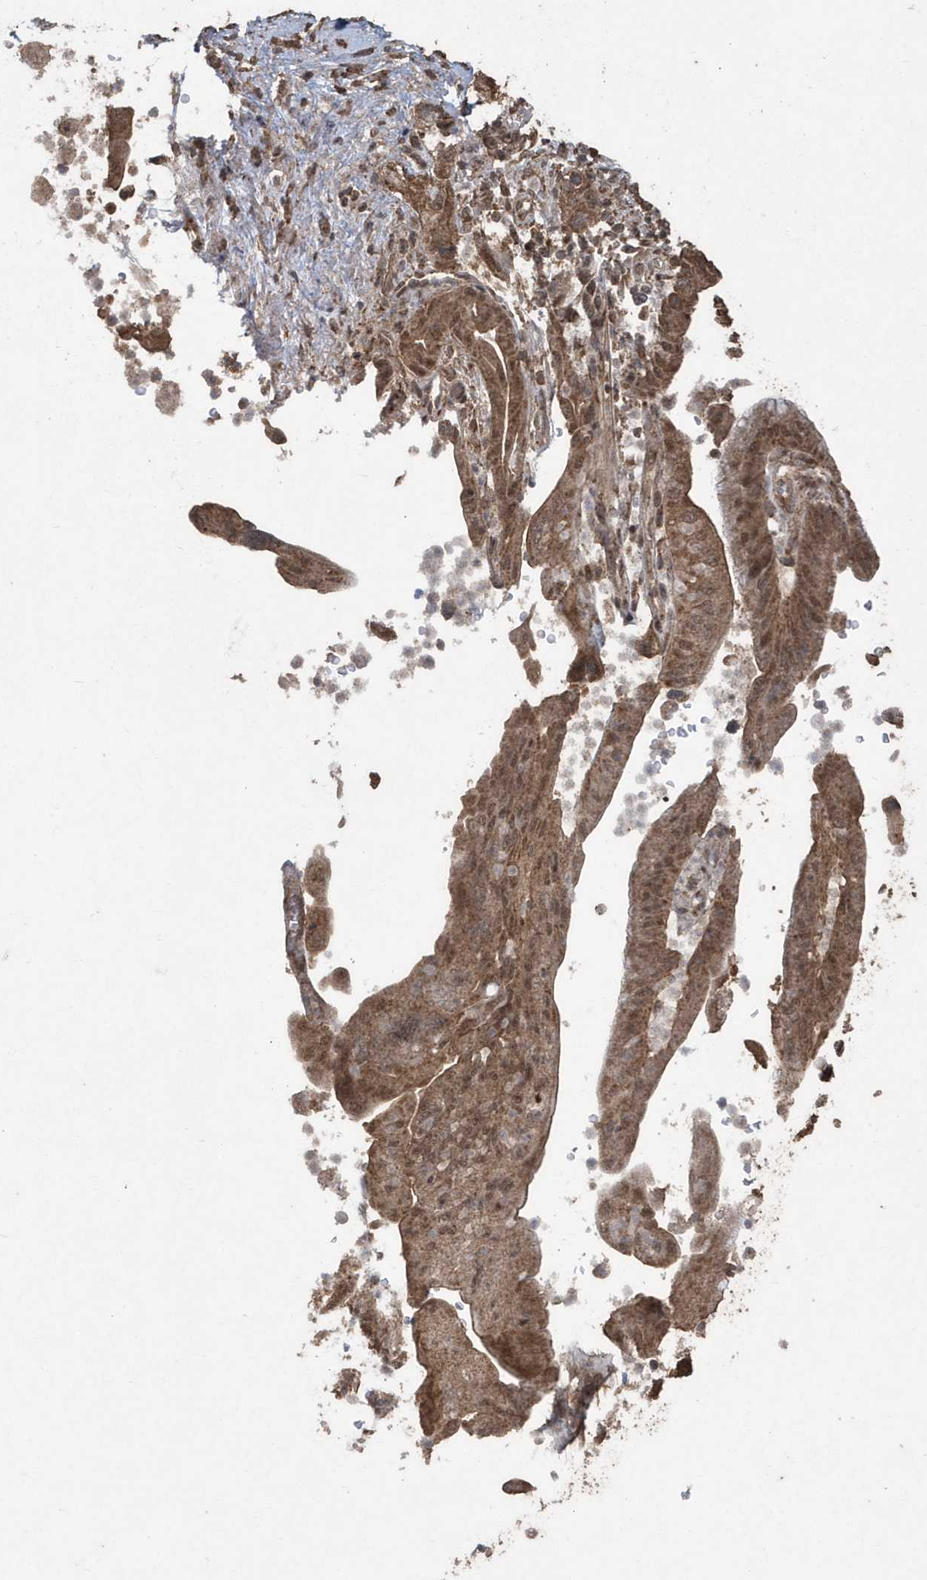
{"staining": {"intensity": "moderate", "quantity": ">75%", "location": "cytoplasmic/membranous,nuclear"}, "tissue": "pancreatic cancer", "cell_type": "Tumor cells", "image_type": "cancer", "snomed": [{"axis": "morphology", "description": "Adenocarcinoma, NOS"}, {"axis": "topography", "description": "Pancreas"}], "caption": "Protein expression analysis of pancreatic cancer reveals moderate cytoplasmic/membranous and nuclear expression in approximately >75% of tumor cells.", "gene": "PAXBP1", "patient": {"sex": "female", "age": 73}}